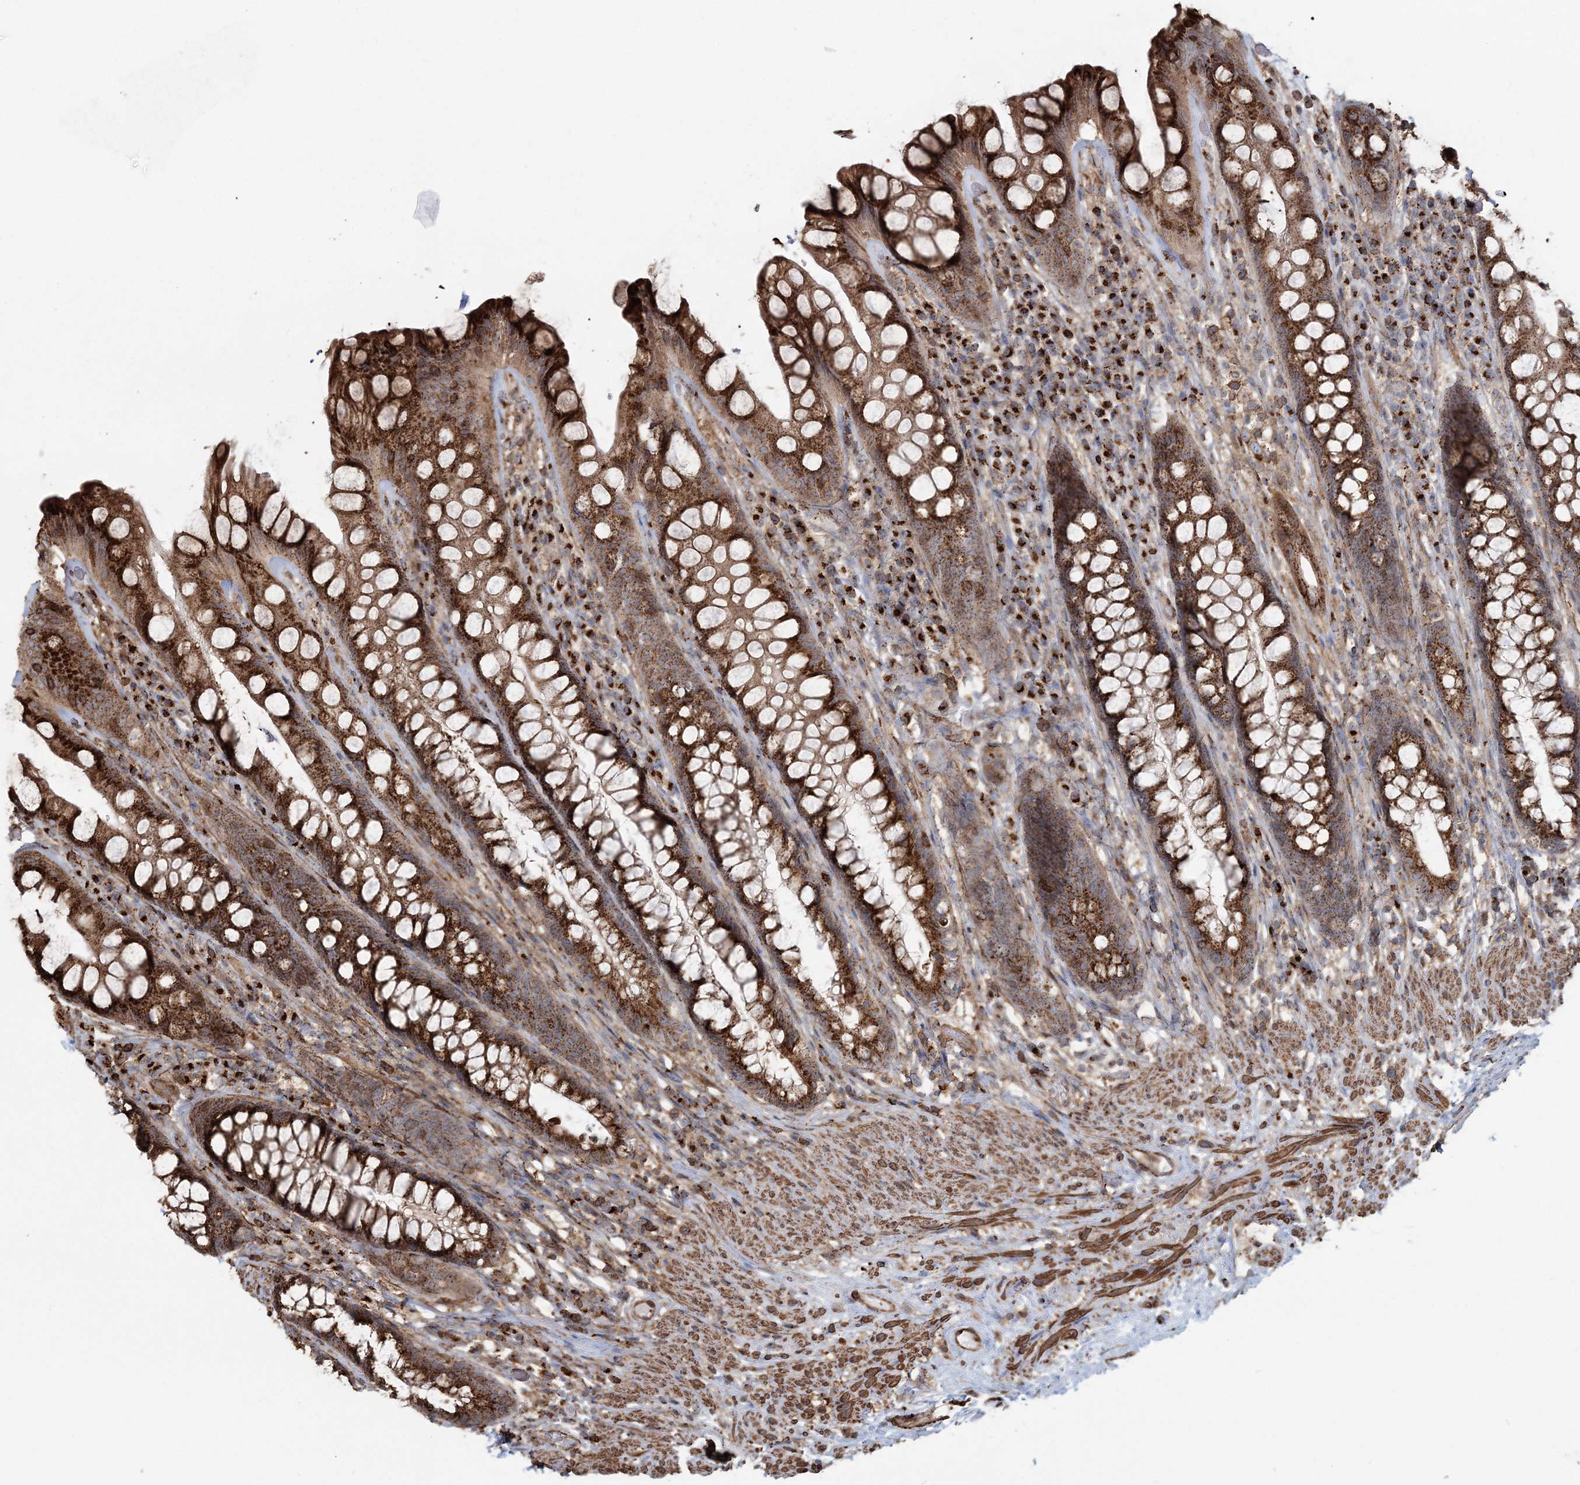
{"staining": {"intensity": "strong", "quantity": ">75%", "location": "cytoplasmic/membranous"}, "tissue": "rectum", "cell_type": "Glandular cells", "image_type": "normal", "snomed": [{"axis": "morphology", "description": "Normal tissue, NOS"}, {"axis": "topography", "description": "Rectum"}], "caption": "Immunohistochemical staining of normal rectum reveals >75% levels of strong cytoplasmic/membranous protein expression in about >75% of glandular cells.", "gene": "TRAF3IP2", "patient": {"sex": "male", "age": 74}}